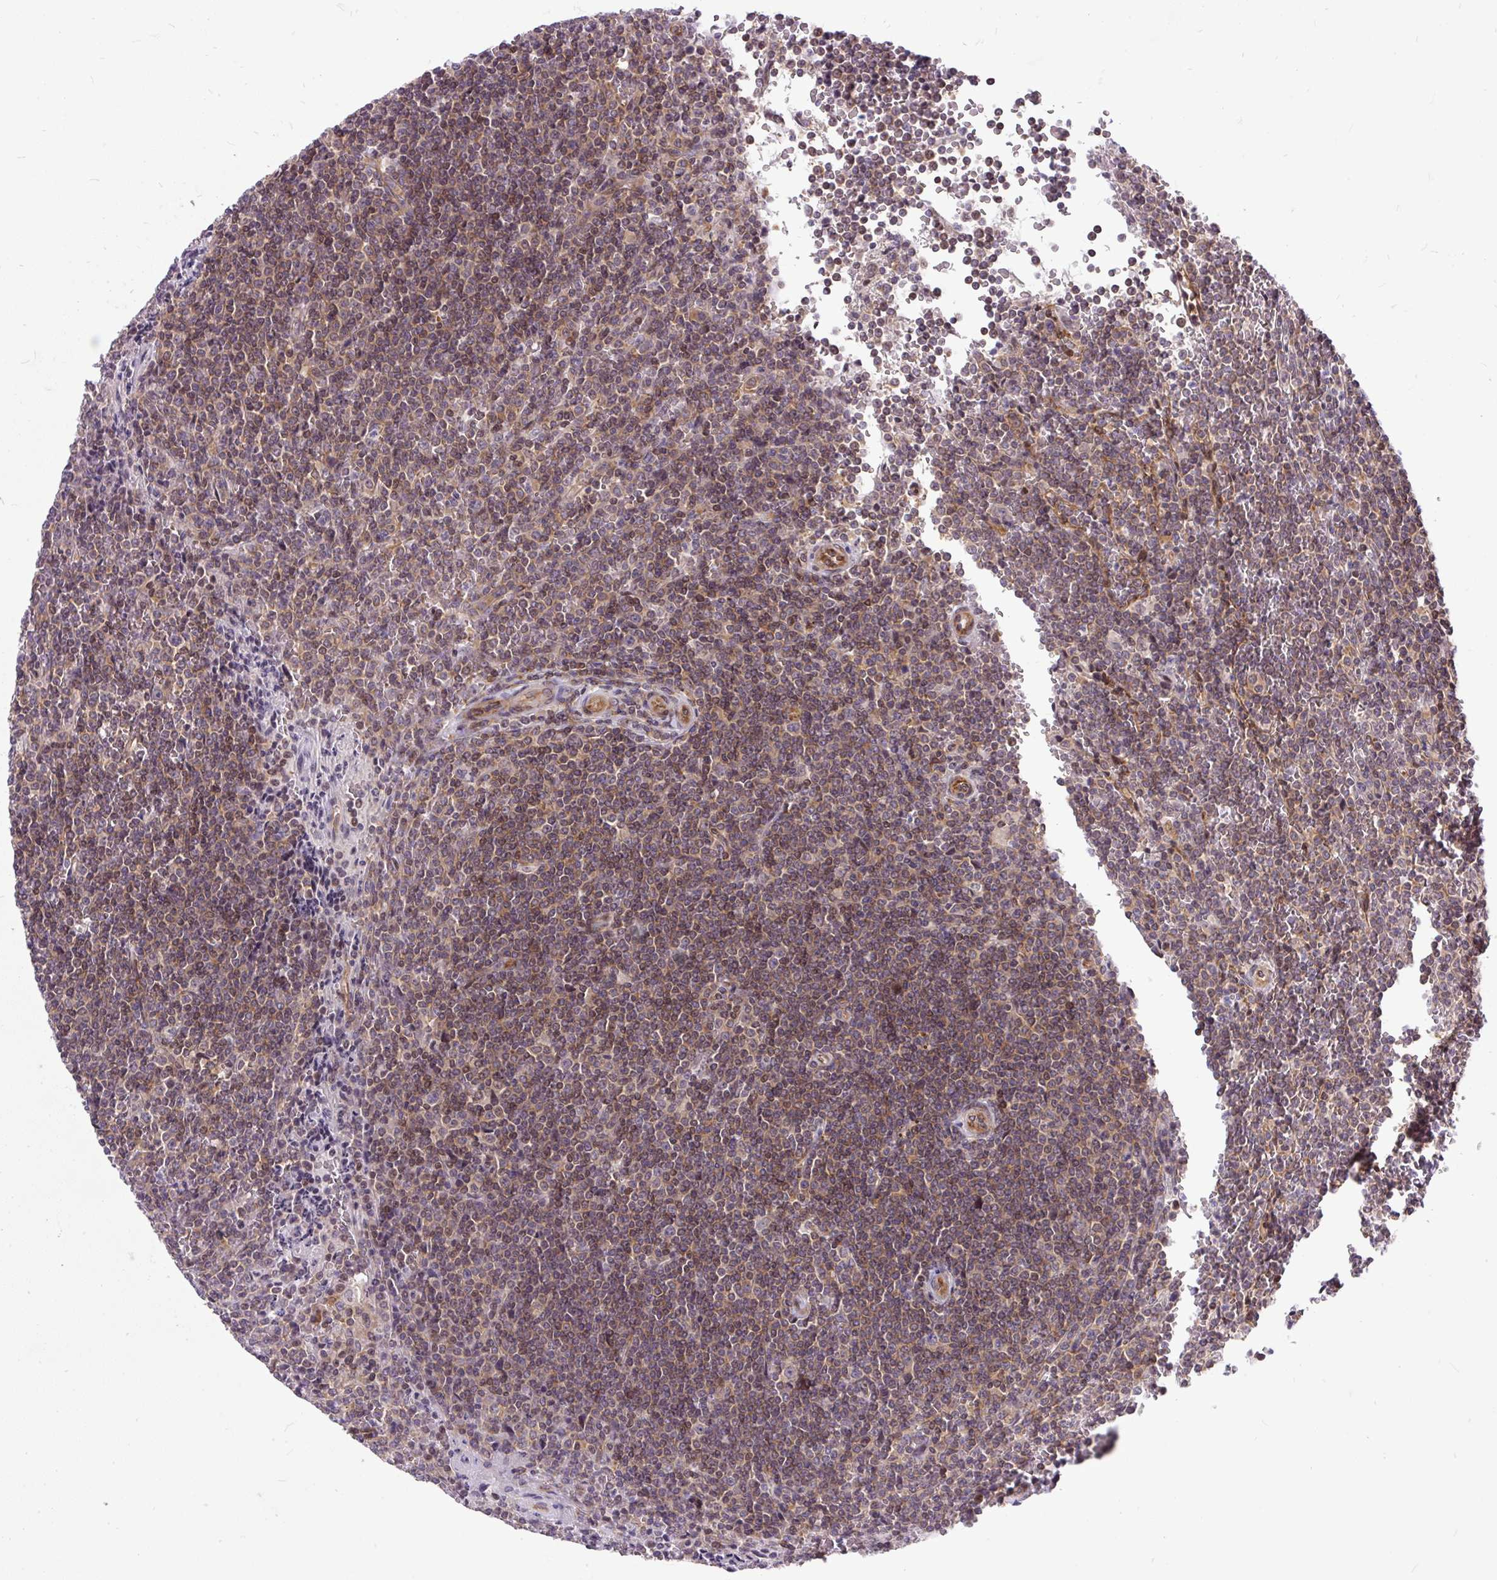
{"staining": {"intensity": "weak", "quantity": "<25%", "location": "cytoplasmic/membranous"}, "tissue": "lymphoma", "cell_type": "Tumor cells", "image_type": "cancer", "snomed": [{"axis": "morphology", "description": "Malignant lymphoma, non-Hodgkin's type, Low grade"}, {"axis": "topography", "description": "Spleen"}], "caption": "A photomicrograph of lymphoma stained for a protein shows no brown staining in tumor cells. (DAB (3,3'-diaminobenzidine) IHC with hematoxylin counter stain).", "gene": "TRIM17", "patient": {"sex": "female", "age": 19}}